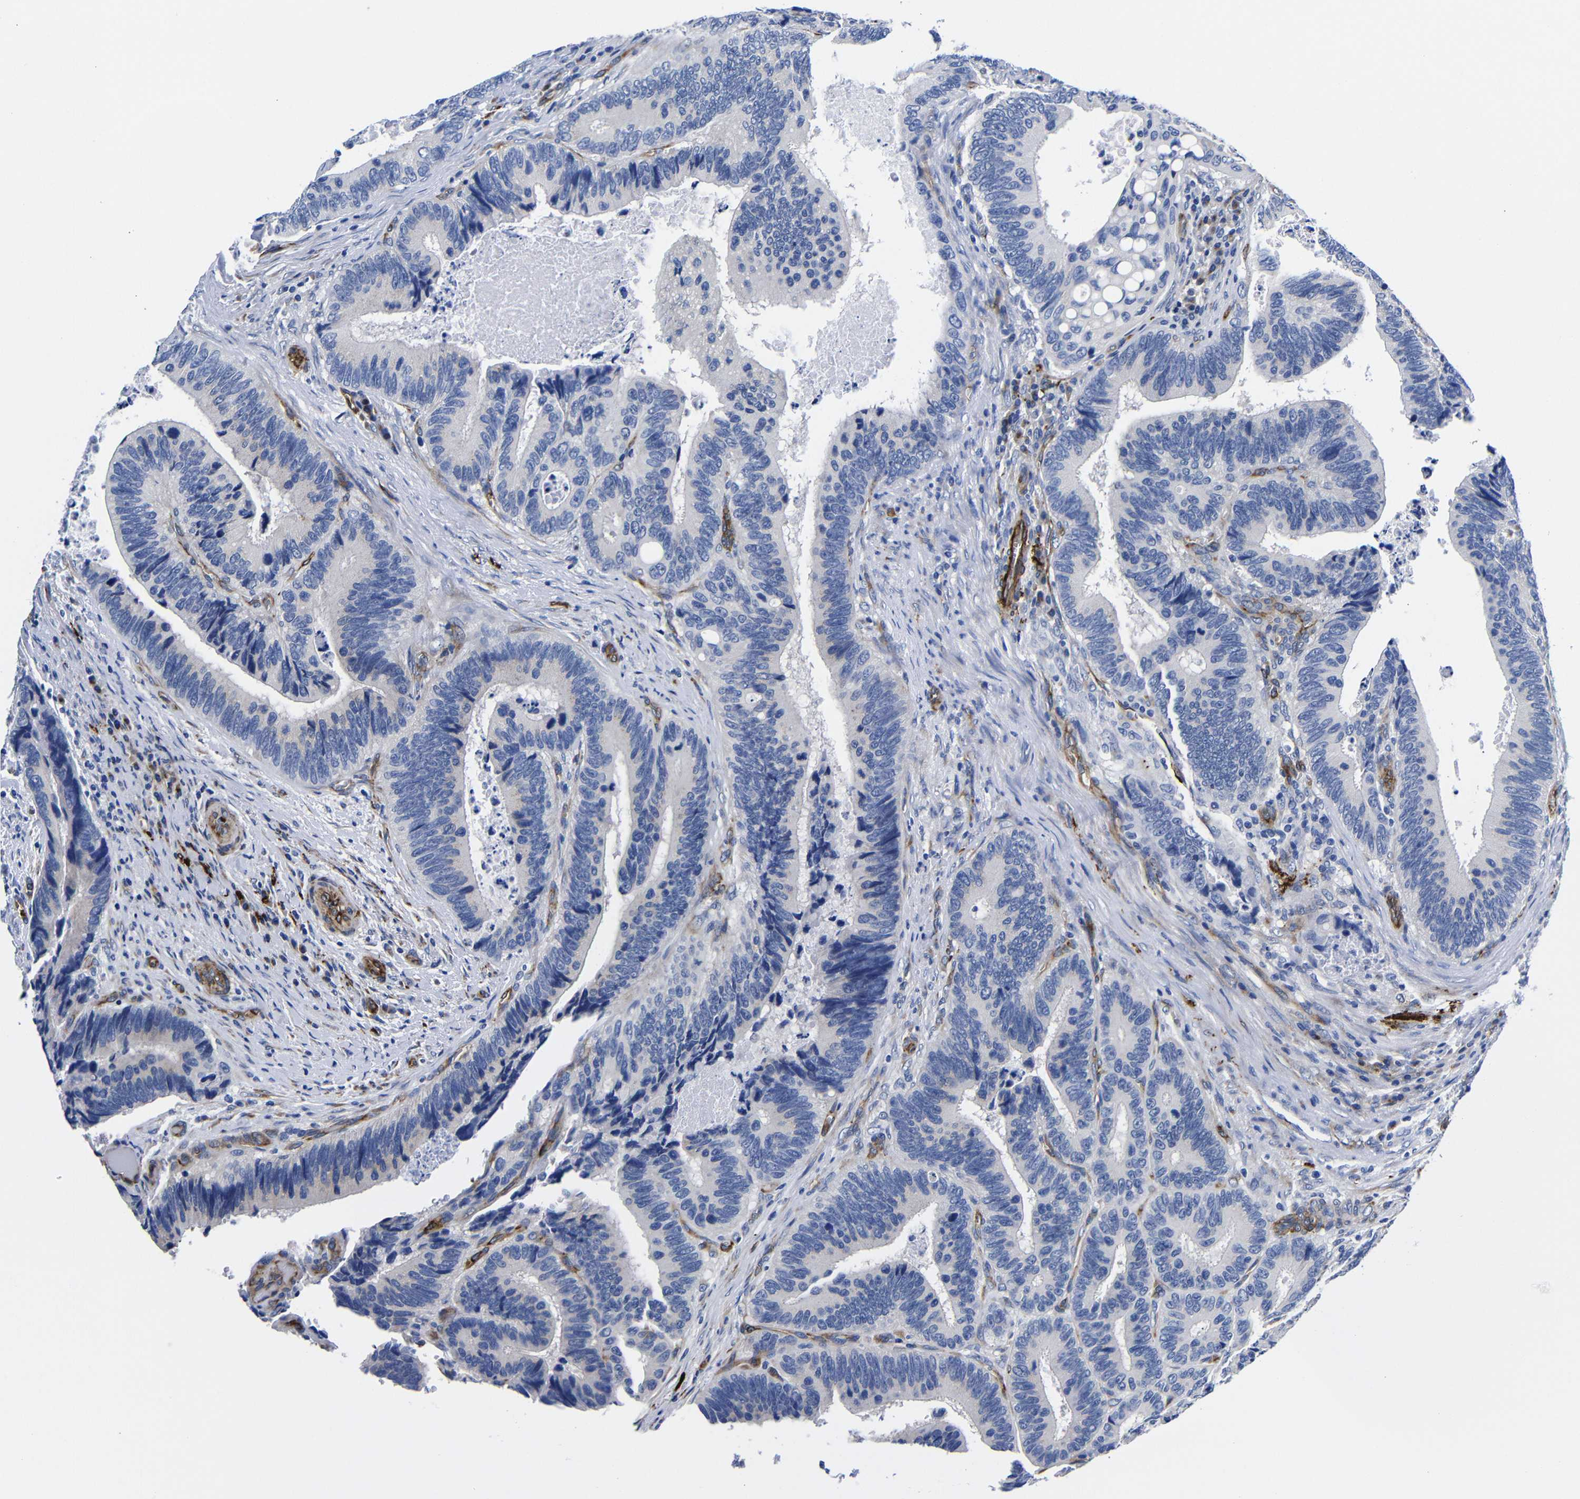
{"staining": {"intensity": "negative", "quantity": "none", "location": "none"}, "tissue": "colorectal cancer", "cell_type": "Tumor cells", "image_type": "cancer", "snomed": [{"axis": "morphology", "description": "Inflammation, NOS"}, {"axis": "morphology", "description": "Adenocarcinoma, NOS"}, {"axis": "topography", "description": "Colon"}], "caption": "DAB (3,3'-diaminobenzidine) immunohistochemical staining of human colorectal cancer (adenocarcinoma) displays no significant positivity in tumor cells. Nuclei are stained in blue.", "gene": "LRIG1", "patient": {"sex": "male", "age": 72}}